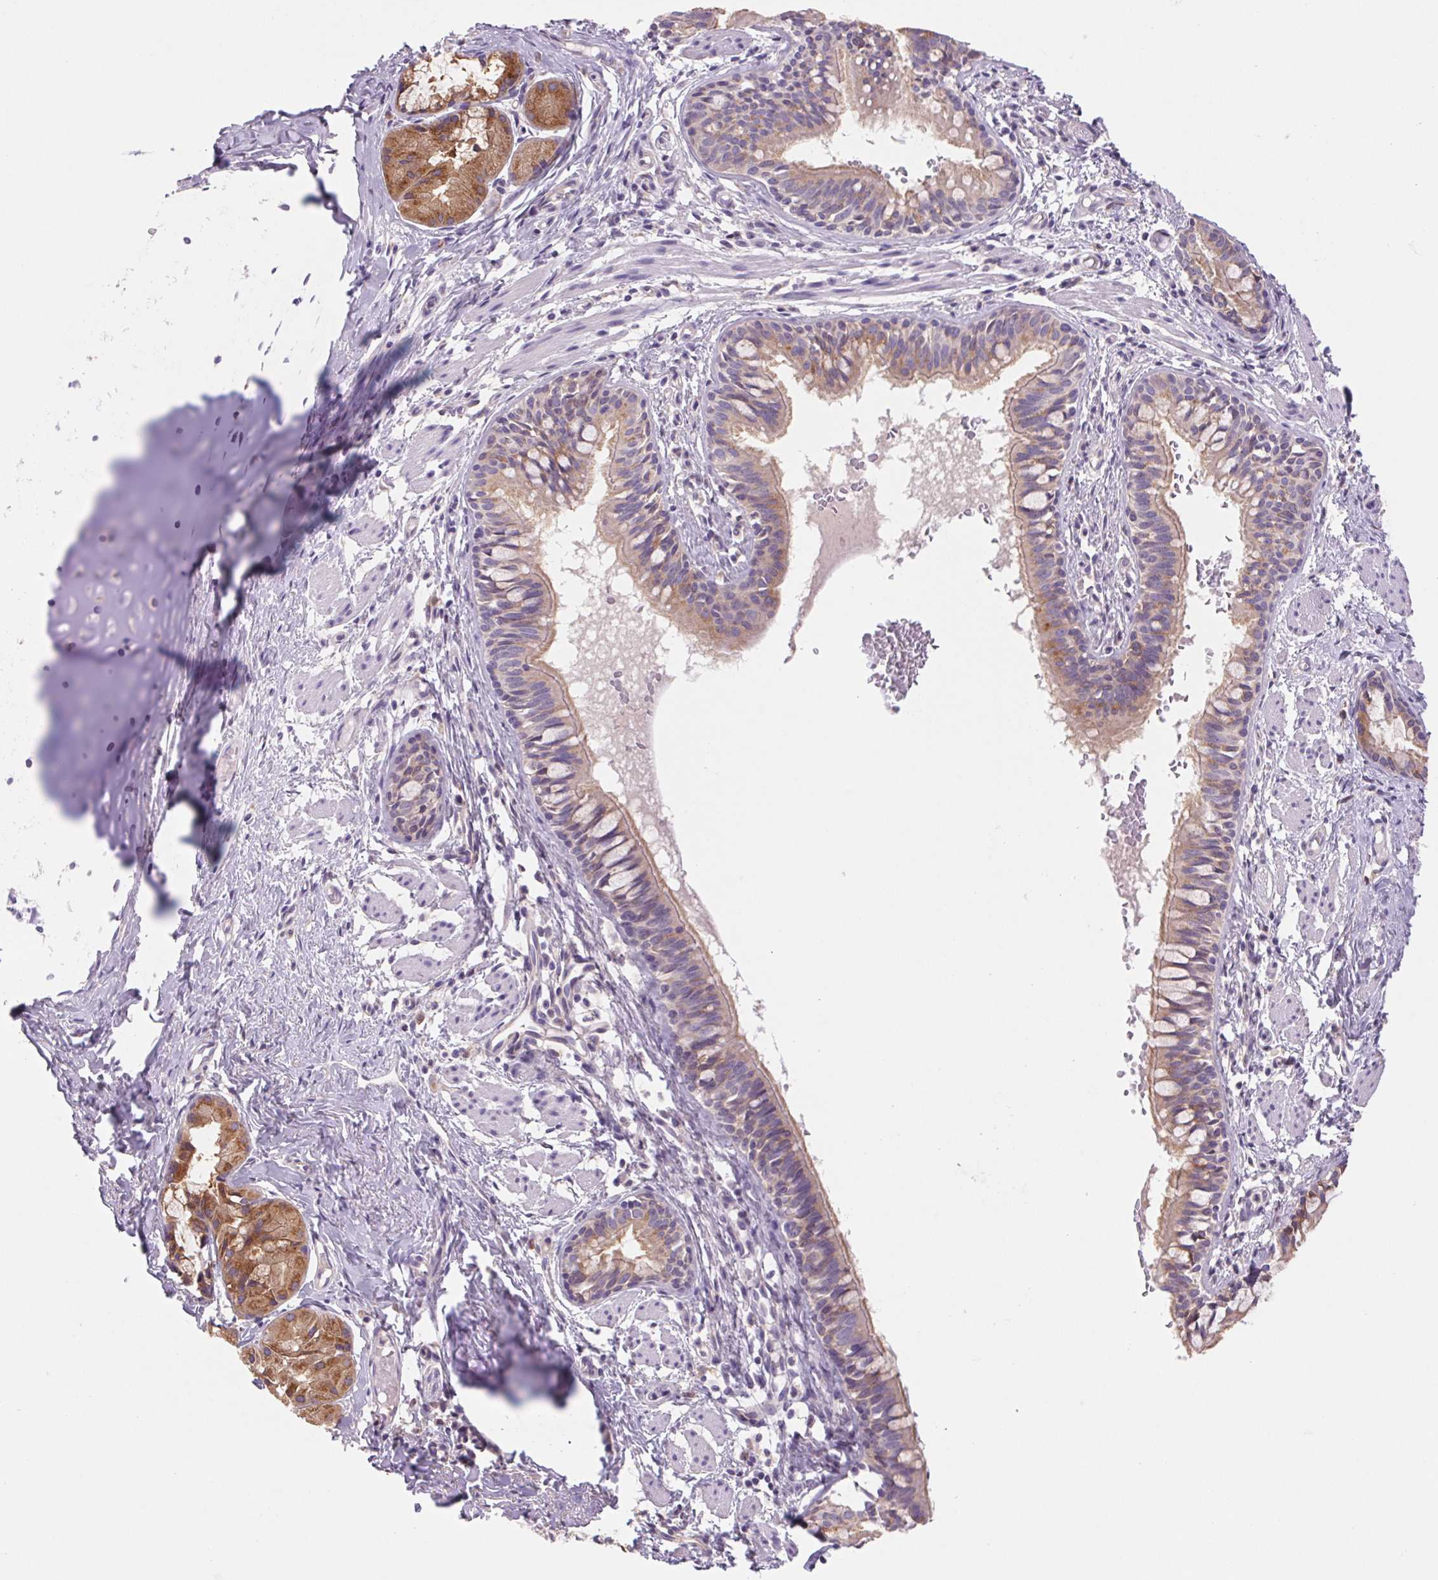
{"staining": {"intensity": "moderate", "quantity": ">75%", "location": "cytoplasmic/membranous"}, "tissue": "bronchus", "cell_type": "Respiratory epithelial cells", "image_type": "normal", "snomed": [{"axis": "morphology", "description": "Normal tissue, NOS"}, {"axis": "topography", "description": "Bronchus"}], "caption": "A photomicrograph of human bronchus stained for a protein demonstrates moderate cytoplasmic/membranous brown staining in respiratory epithelial cells. (IHC, brightfield microscopy, high magnification).", "gene": "RAB1A", "patient": {"sex": "male", "age": 1}}